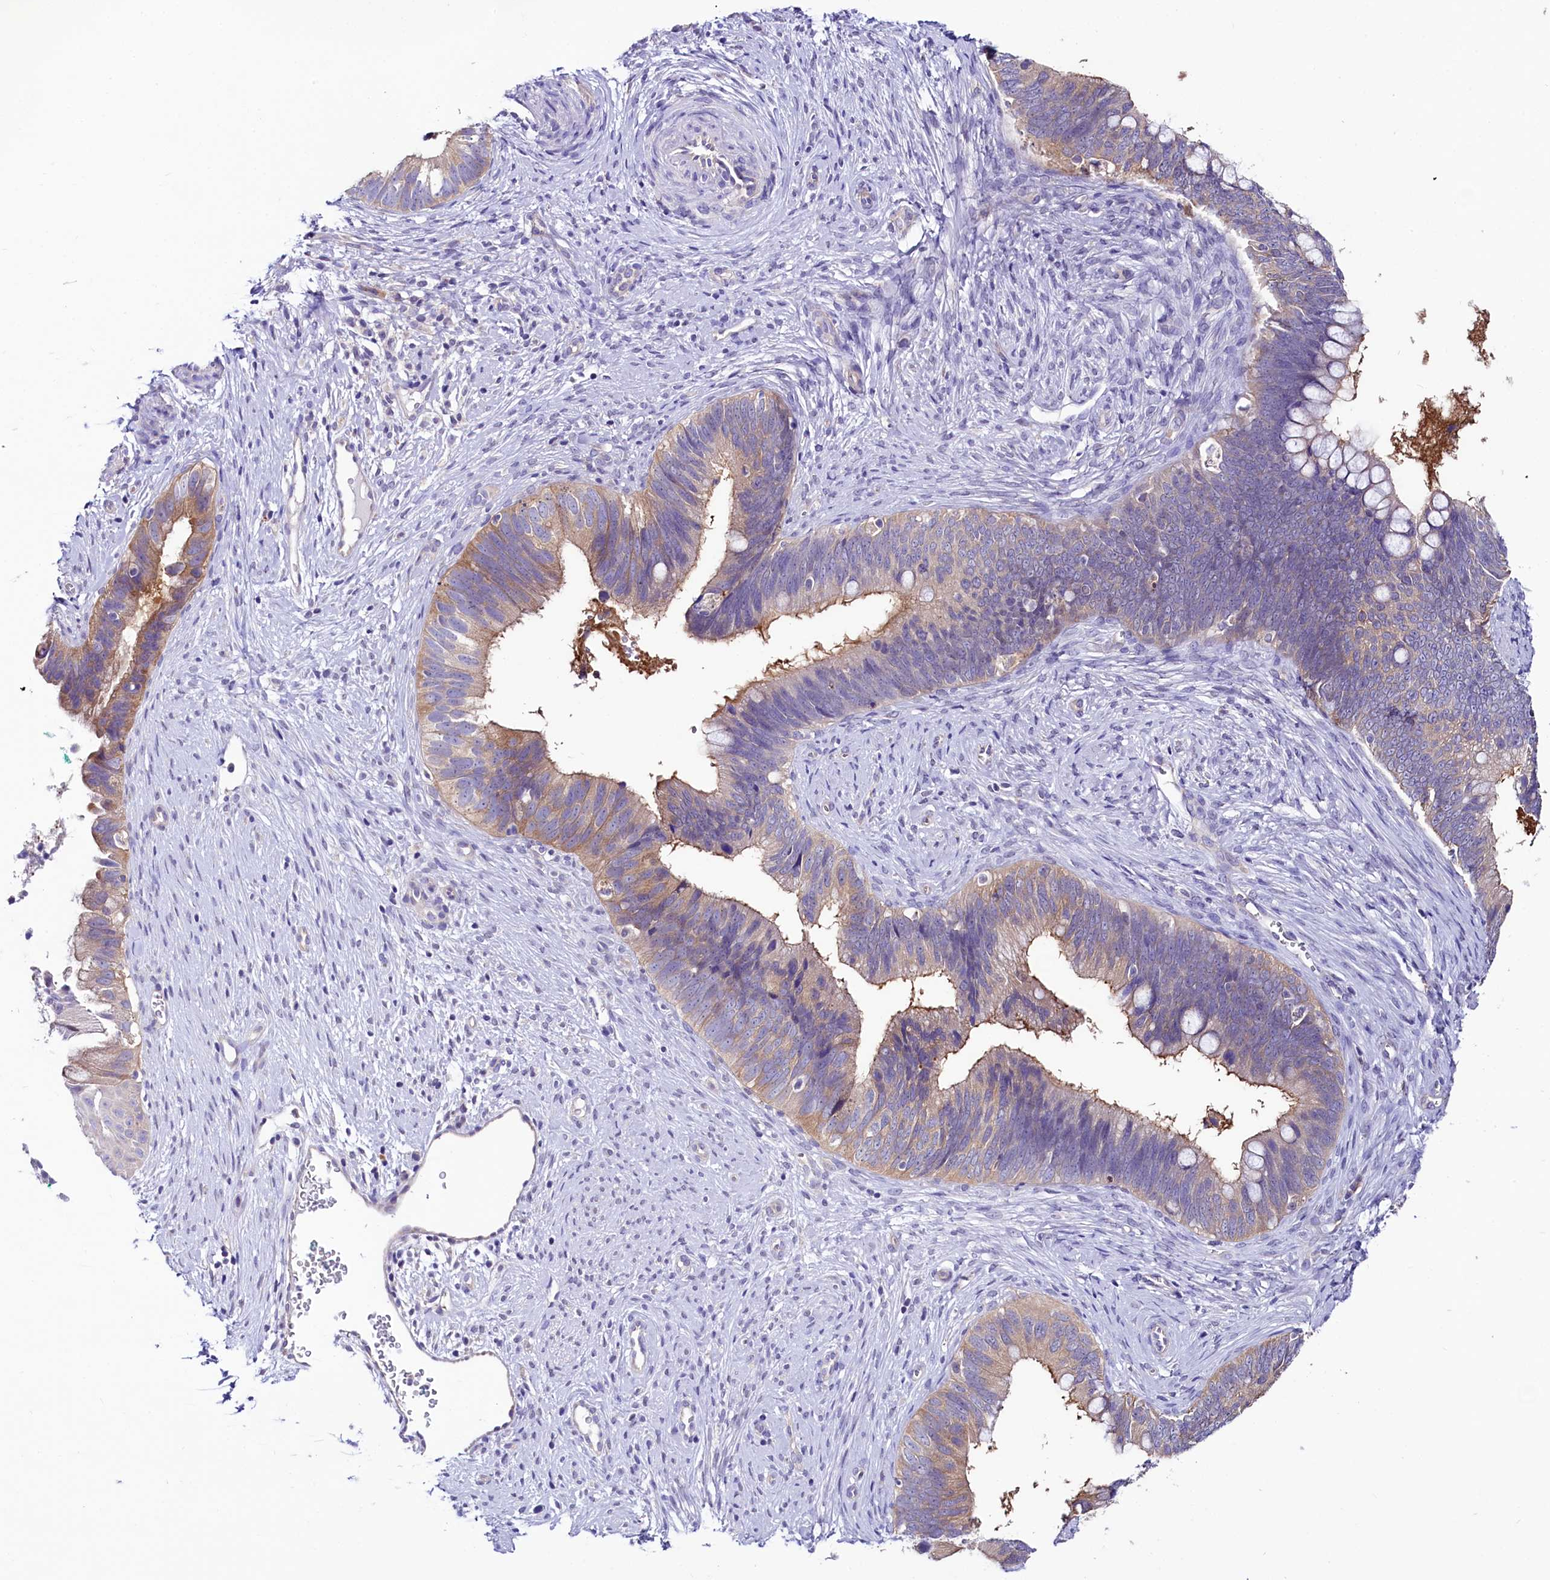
{"staining": {"intensity": "moderate", "quantity": "<25%", "location": "cytoplasmic/membranous"}, "tissue": "cervical cancer", "cell_type": "Tumor cells", "image_type": "cancer", "snomed": [{"axis": "morphology", "description": "Adenocarcinoma, NOS"}, {"axis": "topography", "description": "Cervix"}], "caption": "A brown stain highlights moderate cytoplasmic/membranous staining of a protein in human cervical adenocarcinoma tumor cells.", "gene": "ABHD5", "patient": {"sex": "female", "age": 42}}